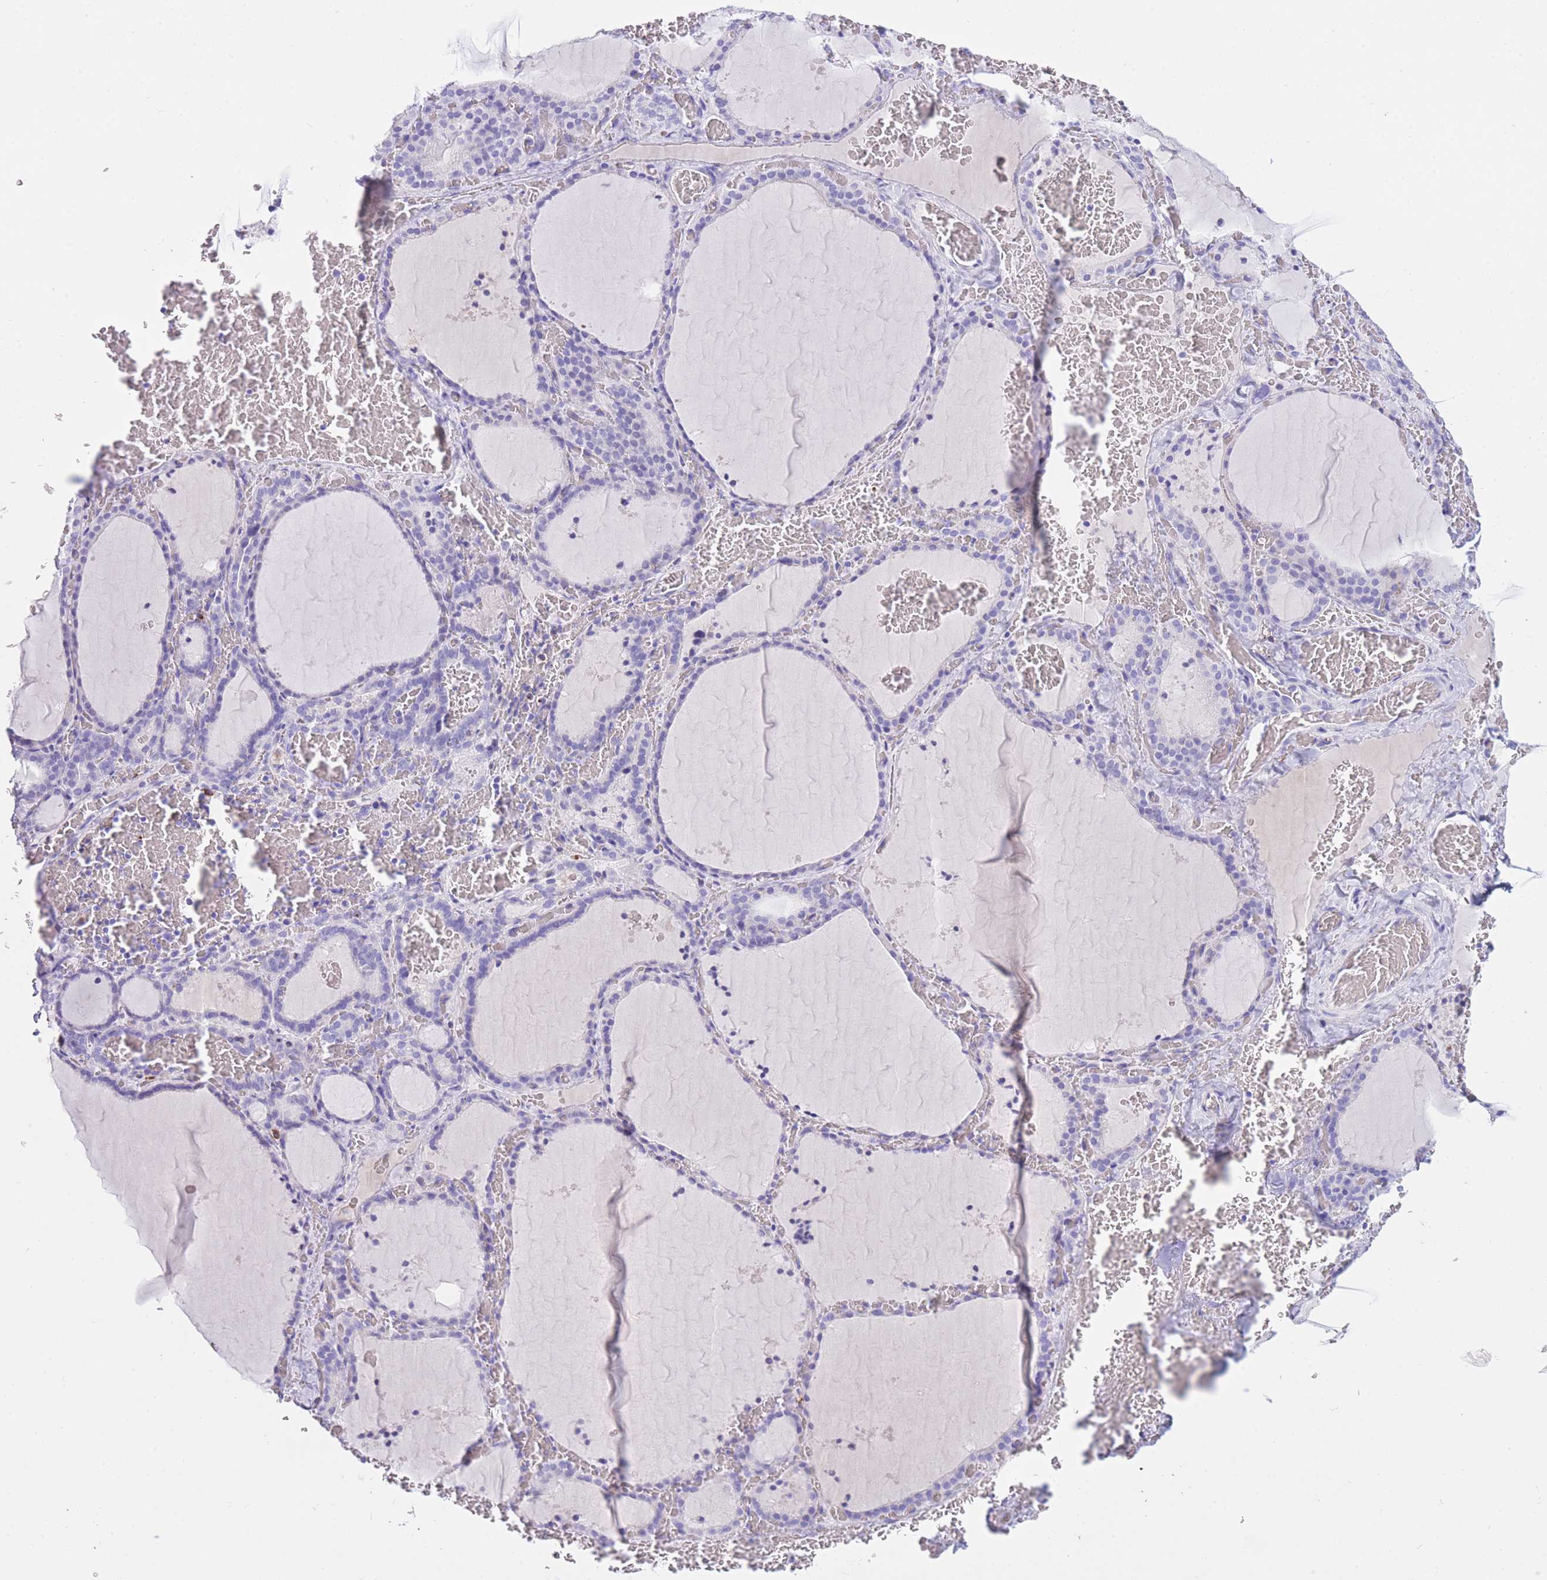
{"staining": {"intensity": "negative", "quantity": "none", "location": "none"}, "tissue": "thyroid gland", "cell_type": "Glandular cells", "image_type": "normal", "snomed": [{"axis": "morphology", "description": "Normal tissue, NOS"}, {"axis": "topography", "description": "Thyroid gland"}], "caption": "Immunohistochemical staining of benign human thyroid gland reveals no significant positivity in glandular cells. The staining is performed using DAB (3,3'-diaminobenzidine) brown chromogen with nuclei counter-stained in using hematoxylin.", "gene": "PLBD1", "patient": {"sex": "female", "age": 39}}